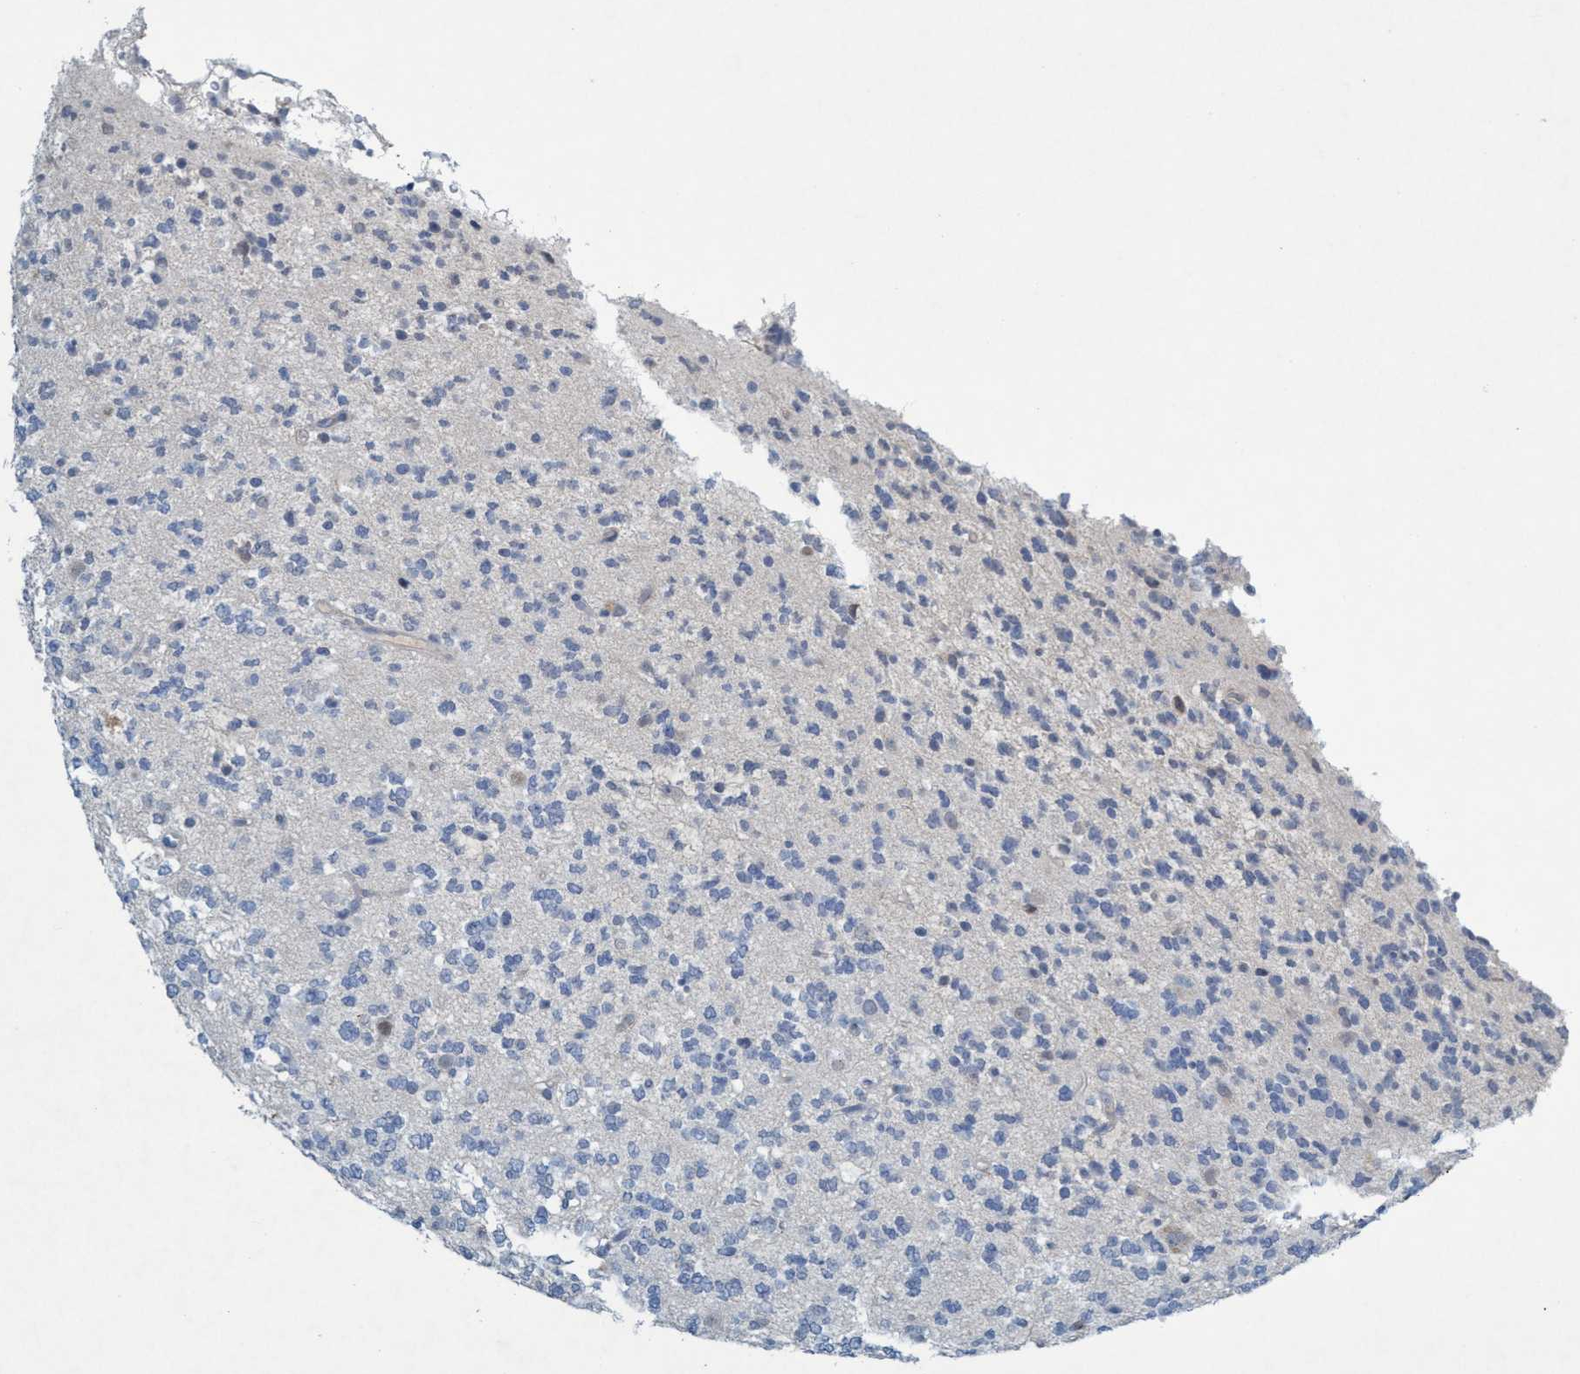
{"staining": {"intensity": "negative", "quantity": "none", "location": "none"}, "tissue": "glioma", "cell_type": "Tumor cells", "image_type": "cancer", "snomed": [{"axis": "morphology", "description": "Glioma, malignant, Low grade"}, {"axis": "topography", "description": "Brain"}], "caption": "Immunohistochemical staining of human glioma reveals no significant expression in tumor cells.", "gene": "RNF208", "patient": {"sex": "male", "age": 38}}